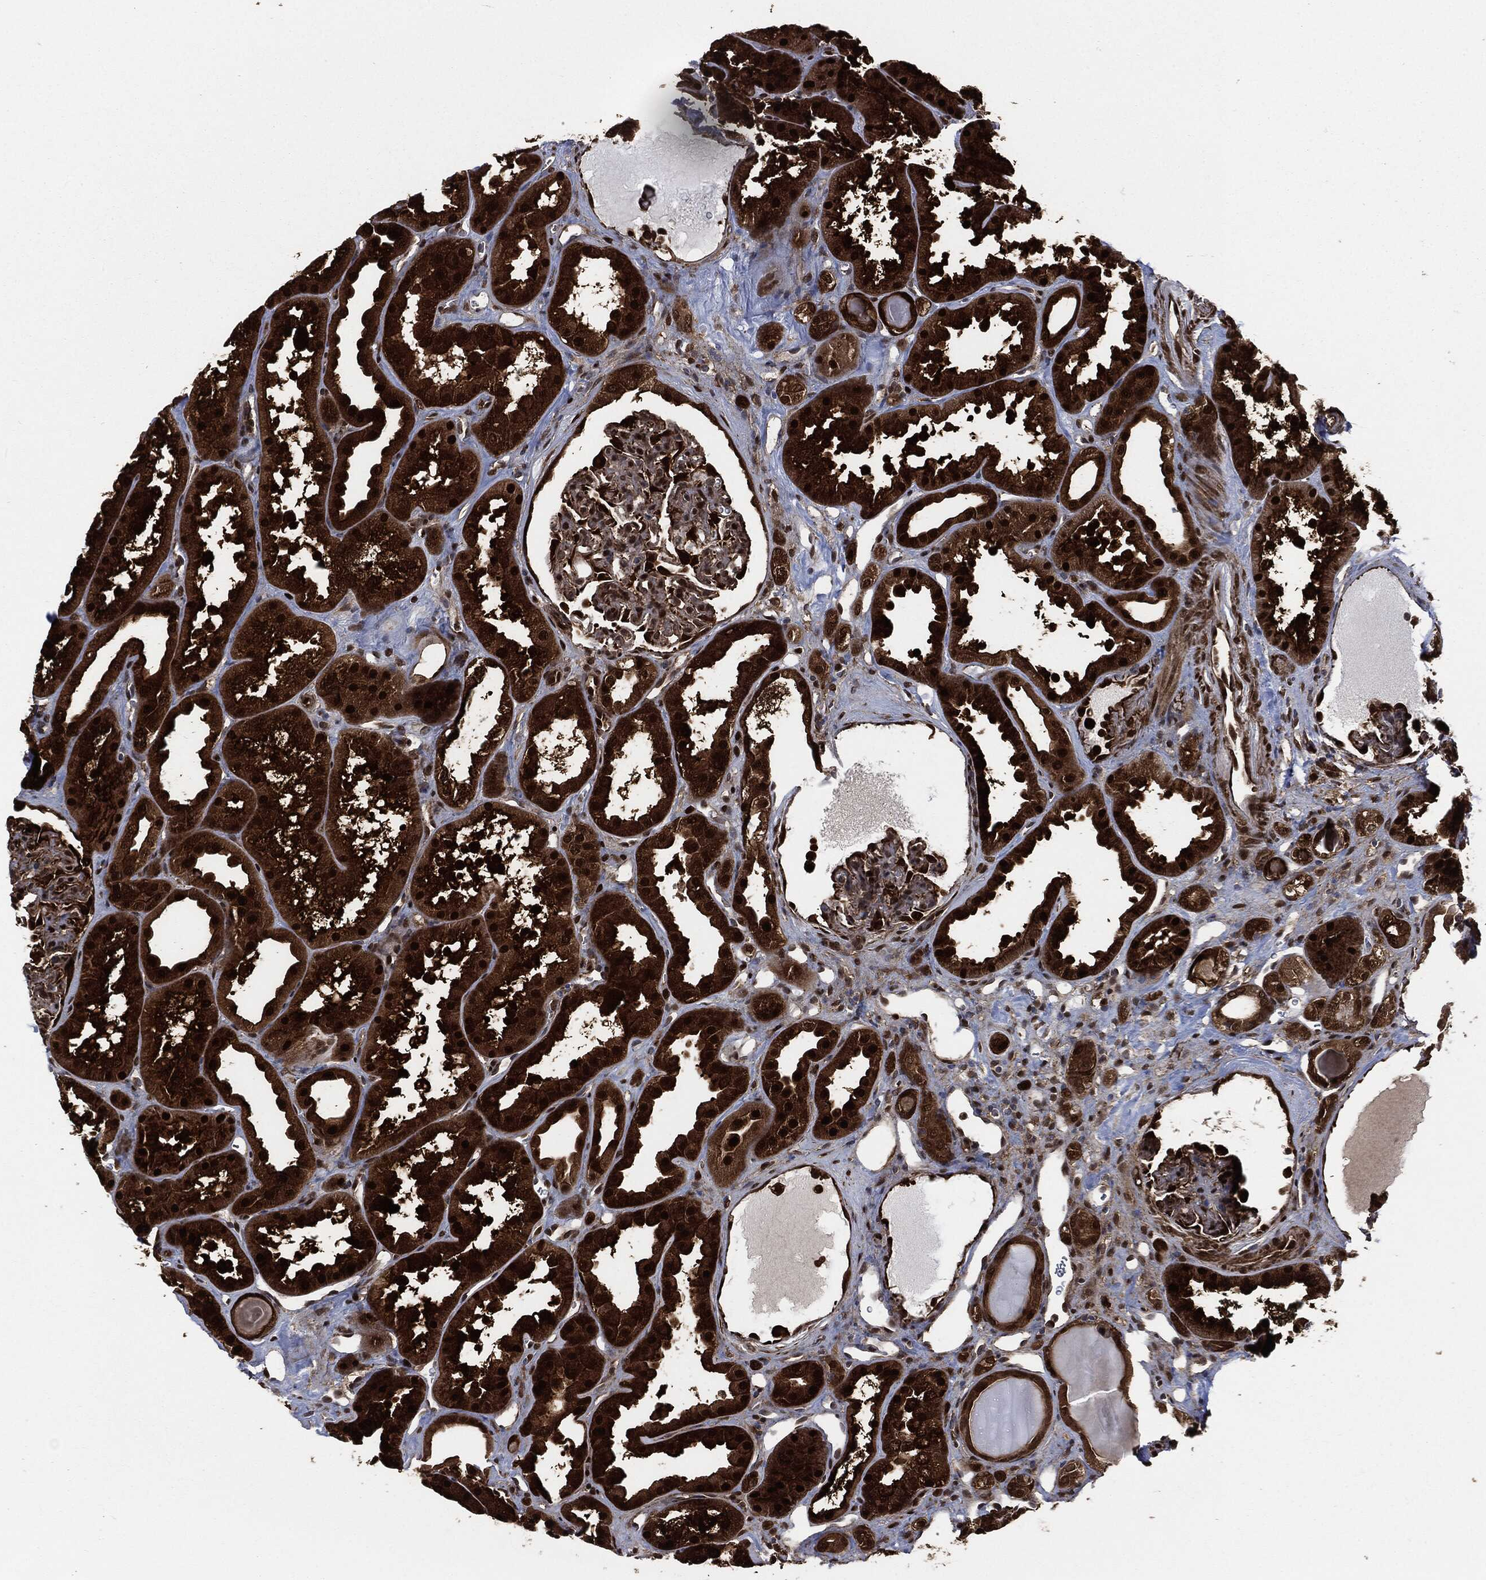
{"staining": {"intensity": "strong", "quantity": "25%-75%", "location": "nuclear"}, "tissue": "kidney", "cell_type": "Cells in glomeruli", "image_type": "normal", "snomed": [{"axis": "morphology", "description": "Normal tissue, NOS"}, {"axis": "topography", "description": "Kidney"}], "caption": "Protein staining of unremarkable kidney demonstrates strong nuclear positivity in approximately 25%-75% of cells in glomeruli.", "gene": "DCTN1", "patient": {"sex": "male", "age": 61}}